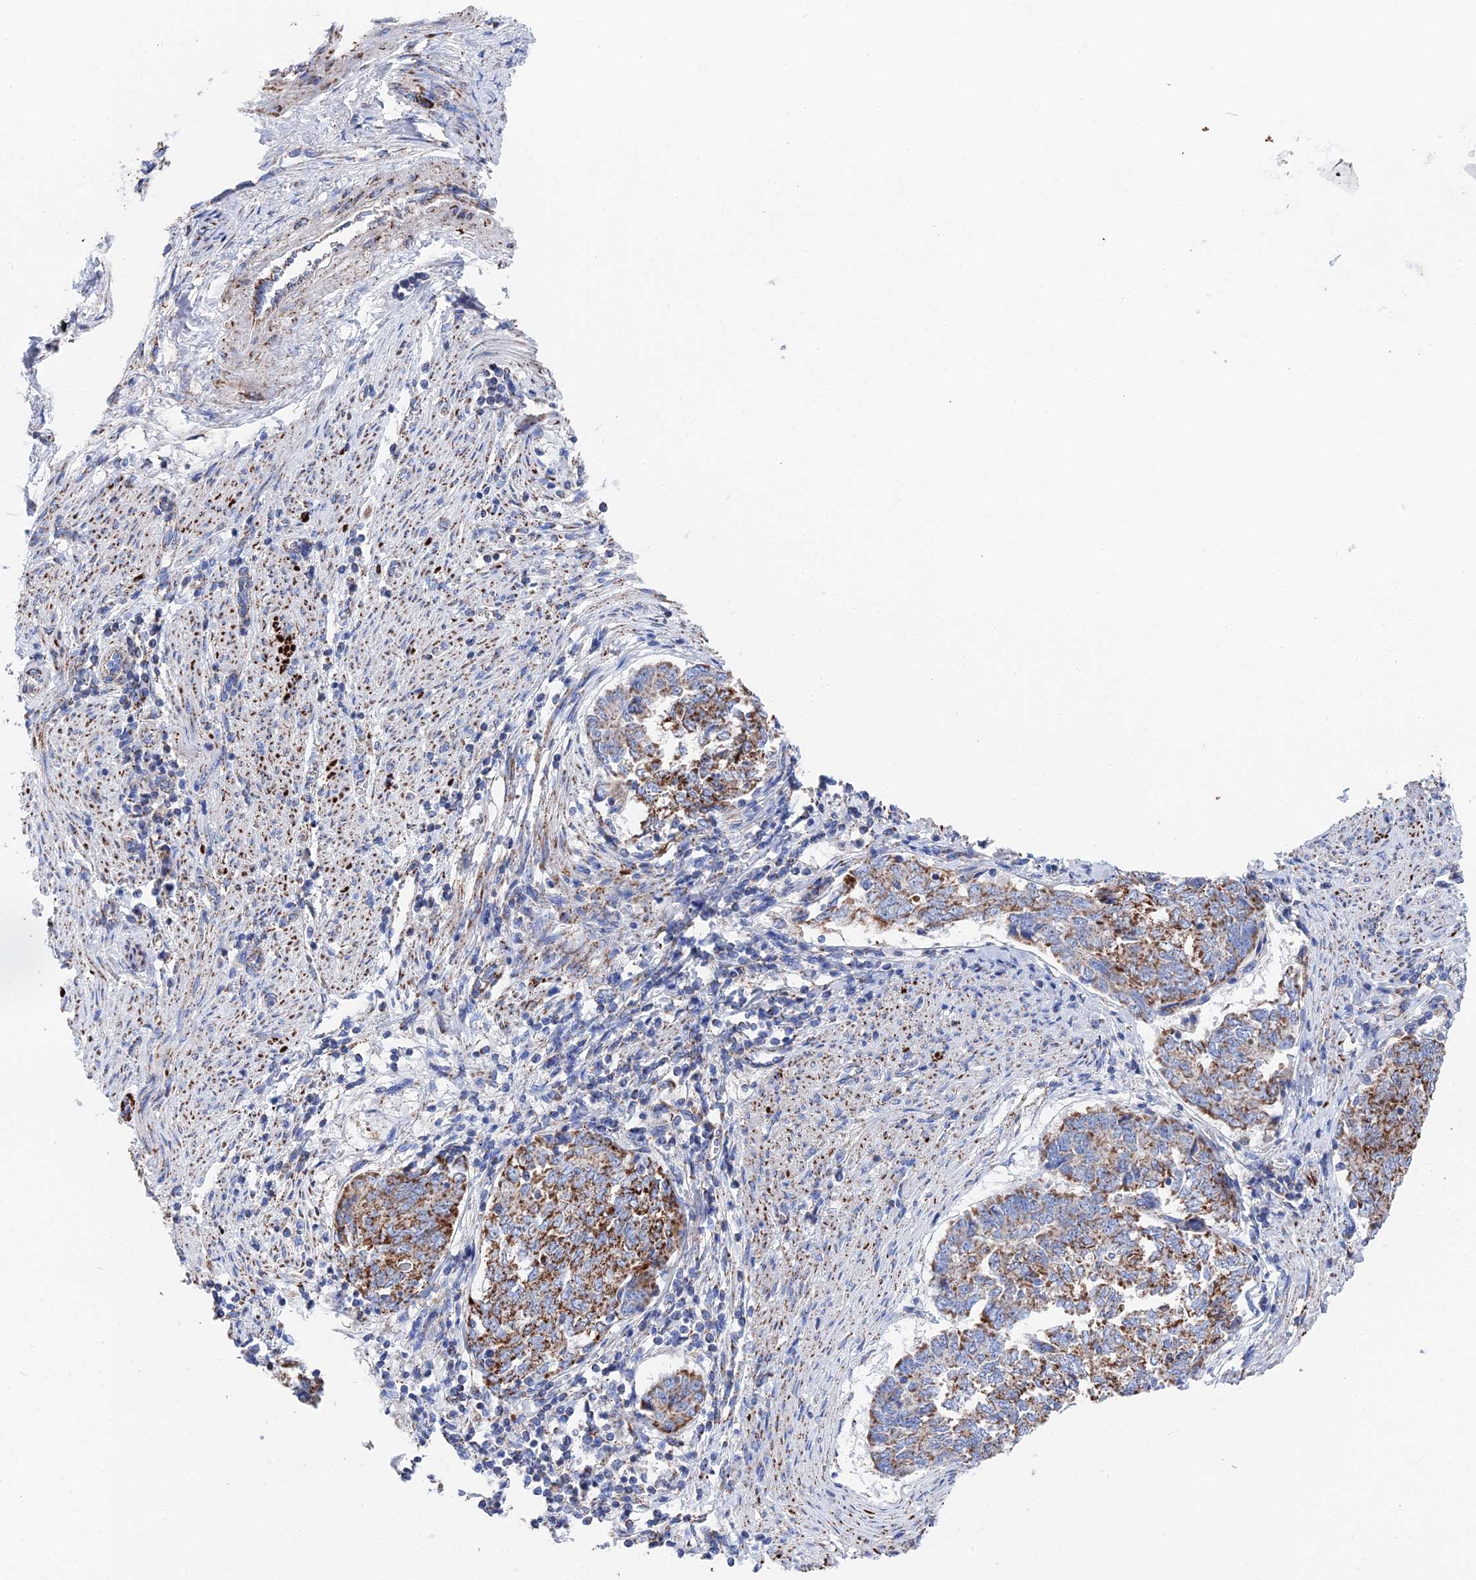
{"staining": {"intensity": "strong", "quantity": "25%-75%", "location": "cytoplasmic/membranous"}, "tissue": "endometrial cancer", "cell_type": "Tumor cells", "image_type": "cancer", "snomed": [{"axis": "morphology", "description": "Adenocarcinoma, NOS"}, {"axis": "topography", "description": "Endometrium"}], "caption": "This is a photomicrograph of IHC staining of endometrial cancer, which shows strong positivity in the cytoplasmic/membranous of tumor cells.", "gene": "IFT80", "patient": {"sex": "female", "age": 80}}